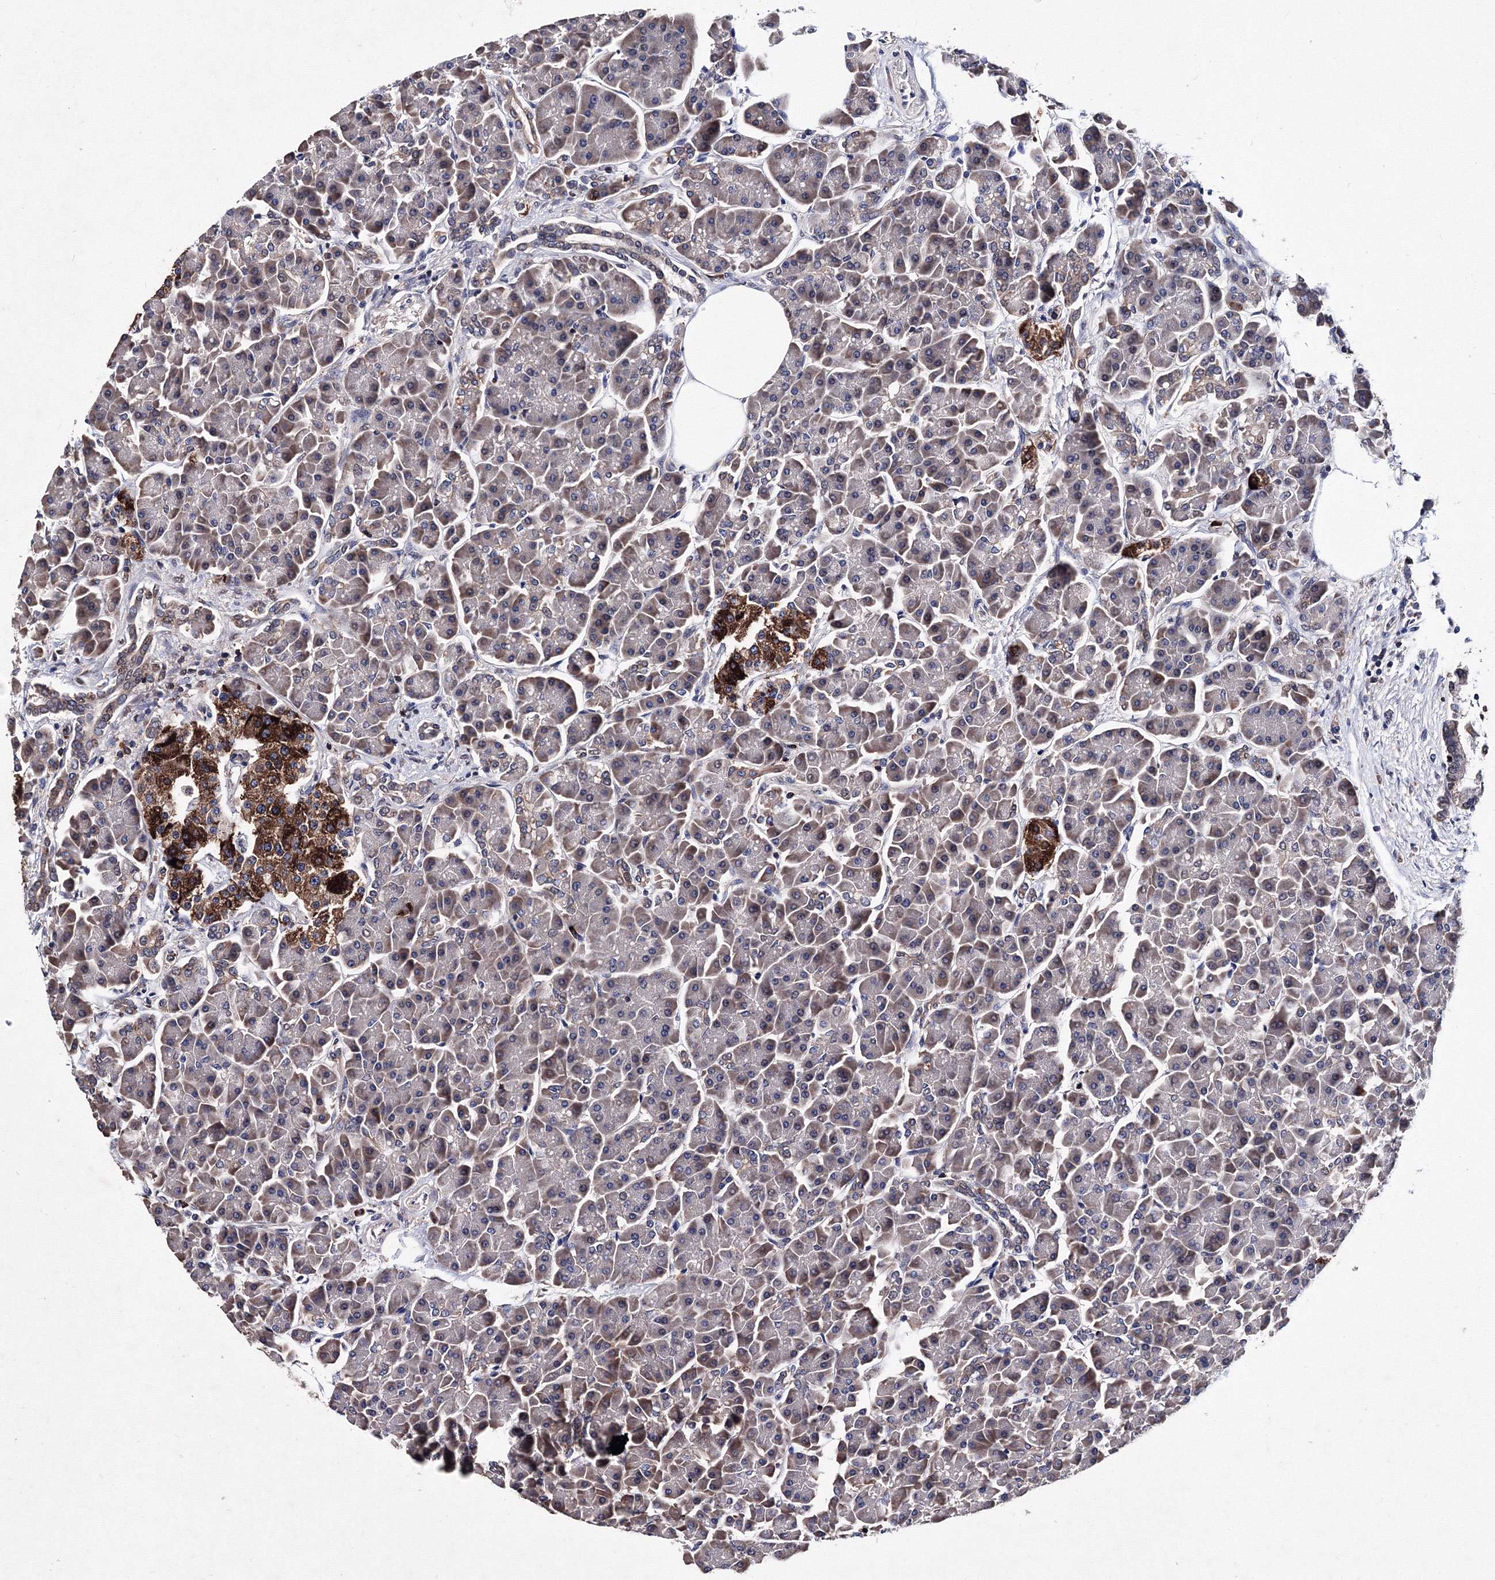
{"staining": {"intensity": "weak", "quantity": "25%-75%", "location": "cytoplasmic/membranous"}, "tissue": "pancreas", "cell_type": "Exocrine glandular cells", "image_type": "normal", "snomed": [{"axis": "morphology", "description": "Normal tissue, NOS"}, {"axis": "topography", "description": "Pancreas"}], "caption": "Exocrine glandular cells reveal low levels of weak cytoplasmic/membranous positivity in about 25%-75% of cells in normal pancreas. The protein is shown in brown color, while the nuclei are stained blue.", "gene": "PHYKPL", "patient": {"sex": "female", "age": 70}}